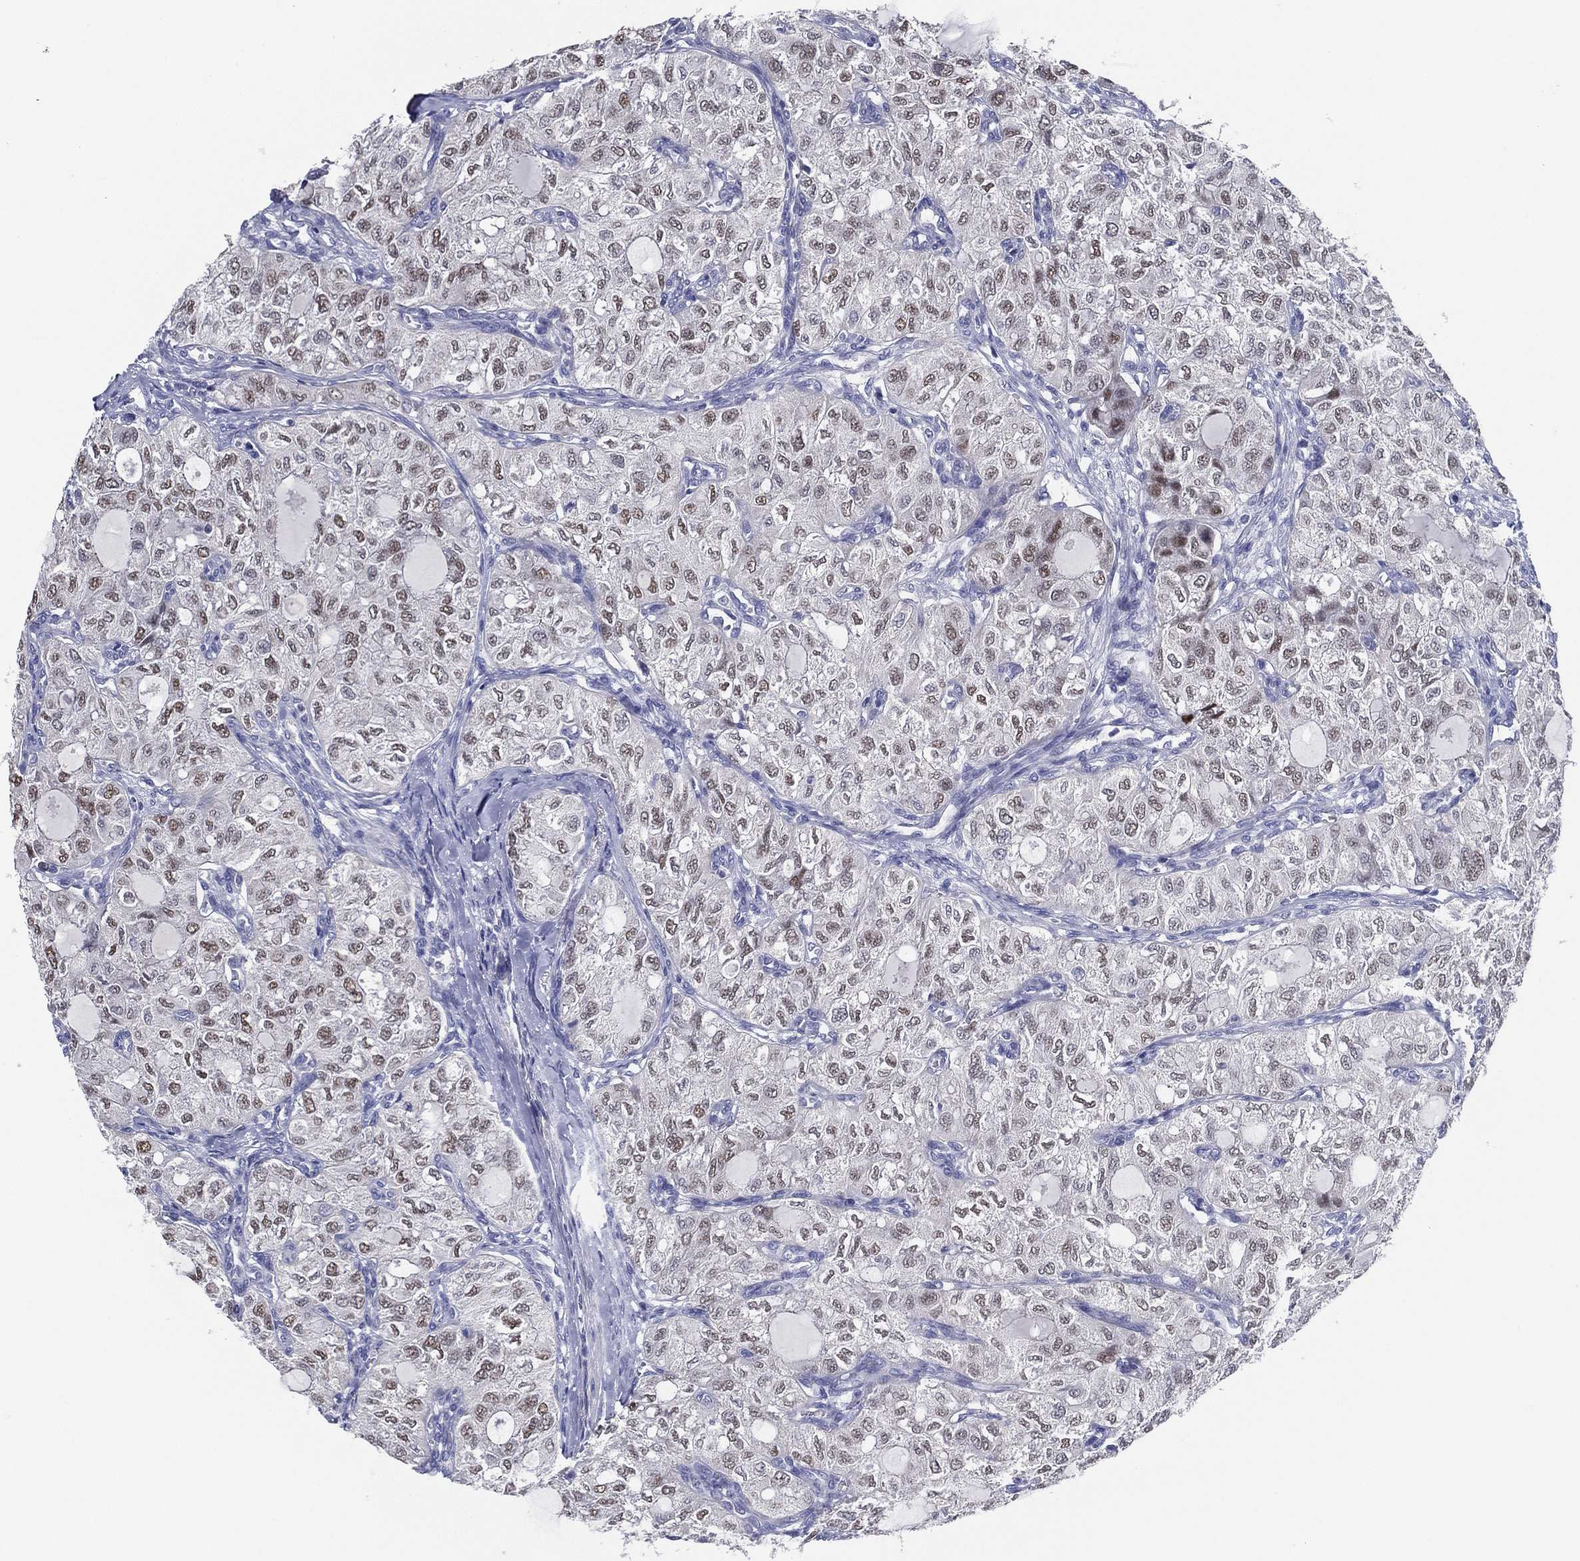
{"staining": {"intensity": "moderate", "quantity": "<25%", "location": "nuclear"}, "tissue": "thyroid cancer", "cell_type": "Tumor cells", "image_type": "cancer", "snomed": [{"axis": "morphology", "description": "Follicular adenoma carcinoma, NOS"}, {"axis": "topography", "description": "Thyroid gland"}], "caption": "IHC micrograph of neoplastic tissue: follicular adenoma carcinoma (thyroid) stained using immunohistochemistry reveals low levels of moderate protein expression localized specifically in the nuclear of tumor cells, appearing as a nuclear brown color.", "gene": "SLC13A4", "patient": {"sex": "male", "age": 75}}